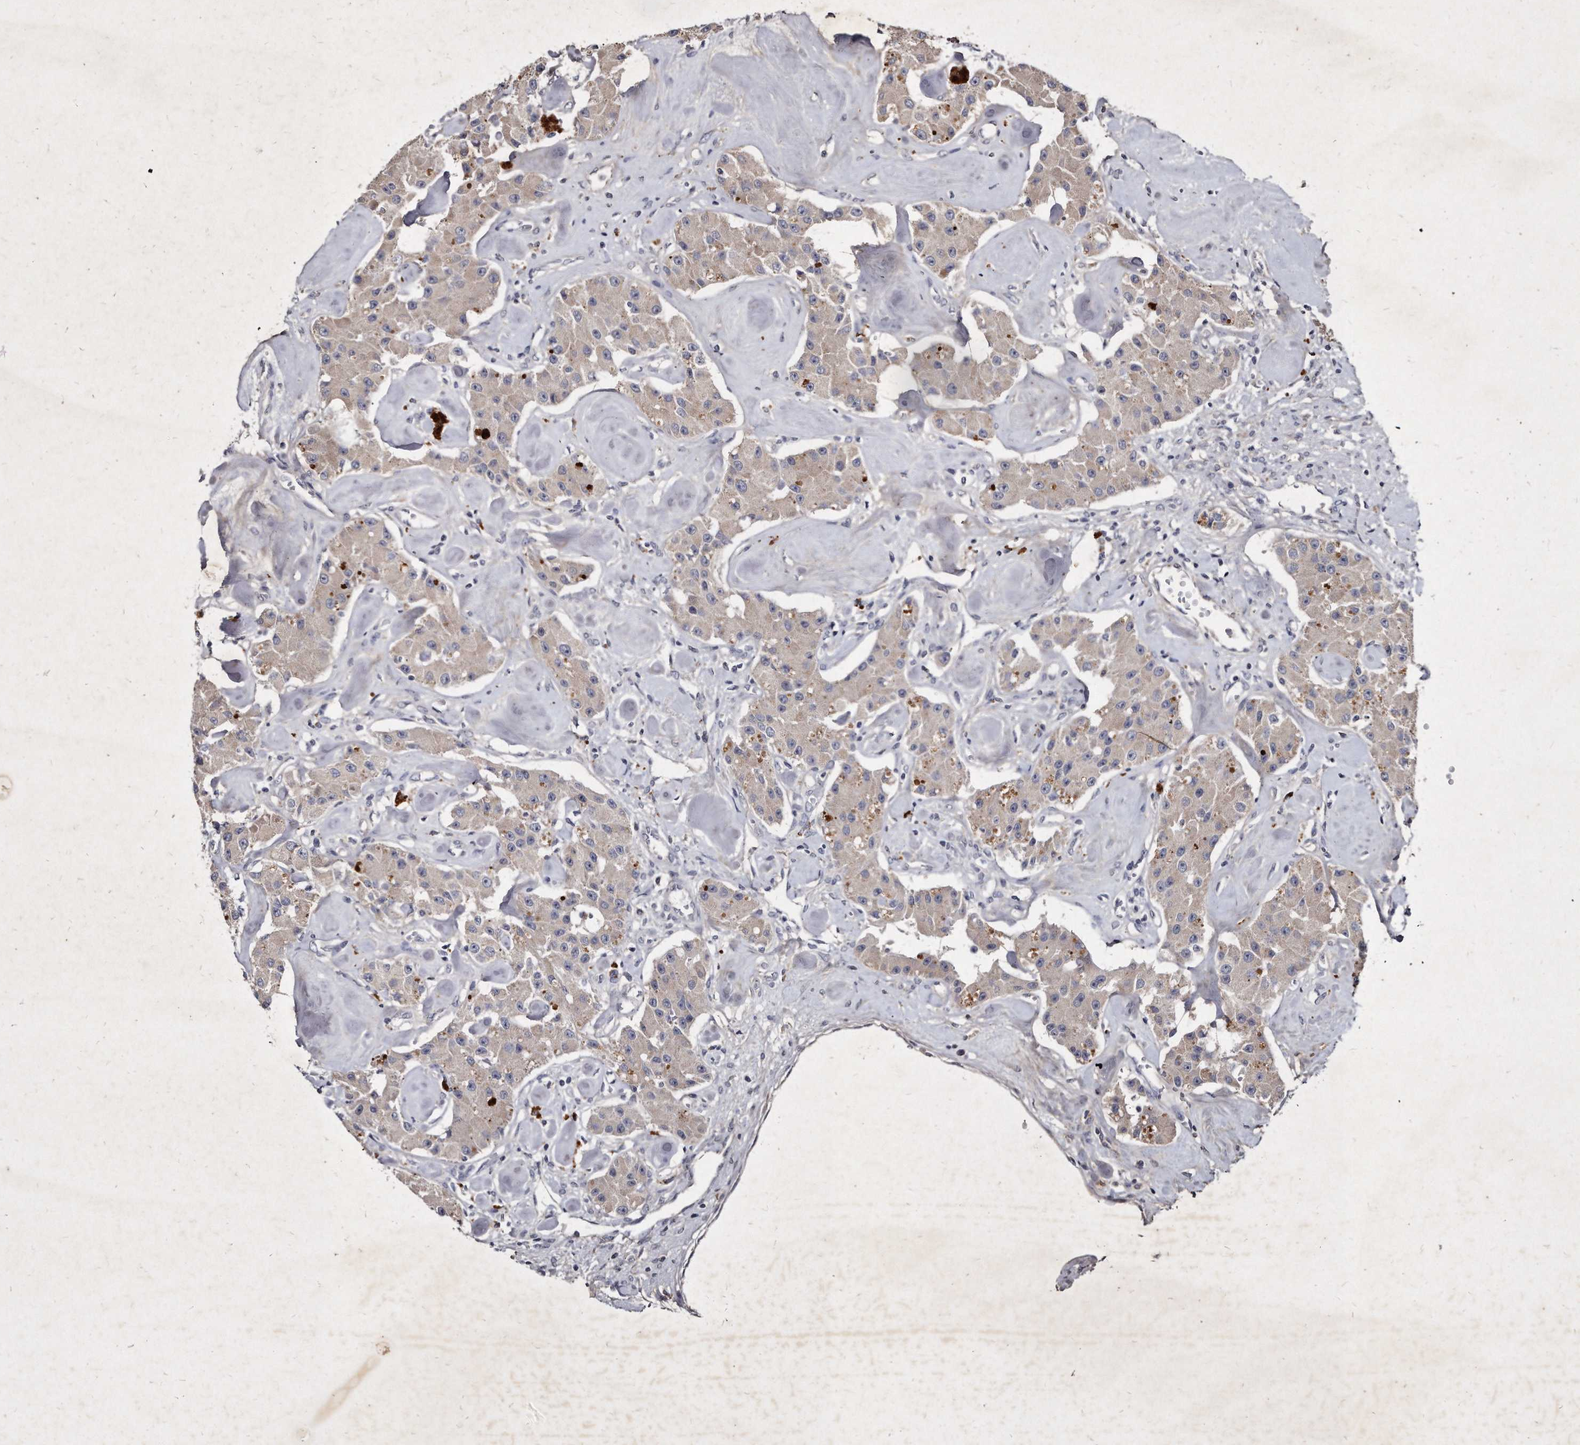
{"staining": {"intensity": "weak", "quantity": "25%-75%", "location": "cytoplasmic/membranous"}, "tissue": "carcinoid", "cell_type": "Tumor cells", "image_type": "cancer", "snomed": [{"axis": "morphology", "description": "Carcinoid, malignant, NOS"}, {"axis": "topography", "description": "Pancreas"}], "caption": "Approximately 25%-75% of tumor cells in human carcinoid display weak cytoplasmic/membranous protein expression as visualized by brown immunohistochemical staining.", "gene": "KLHDC3", "patient": {"sex": "male", "age": 41}}